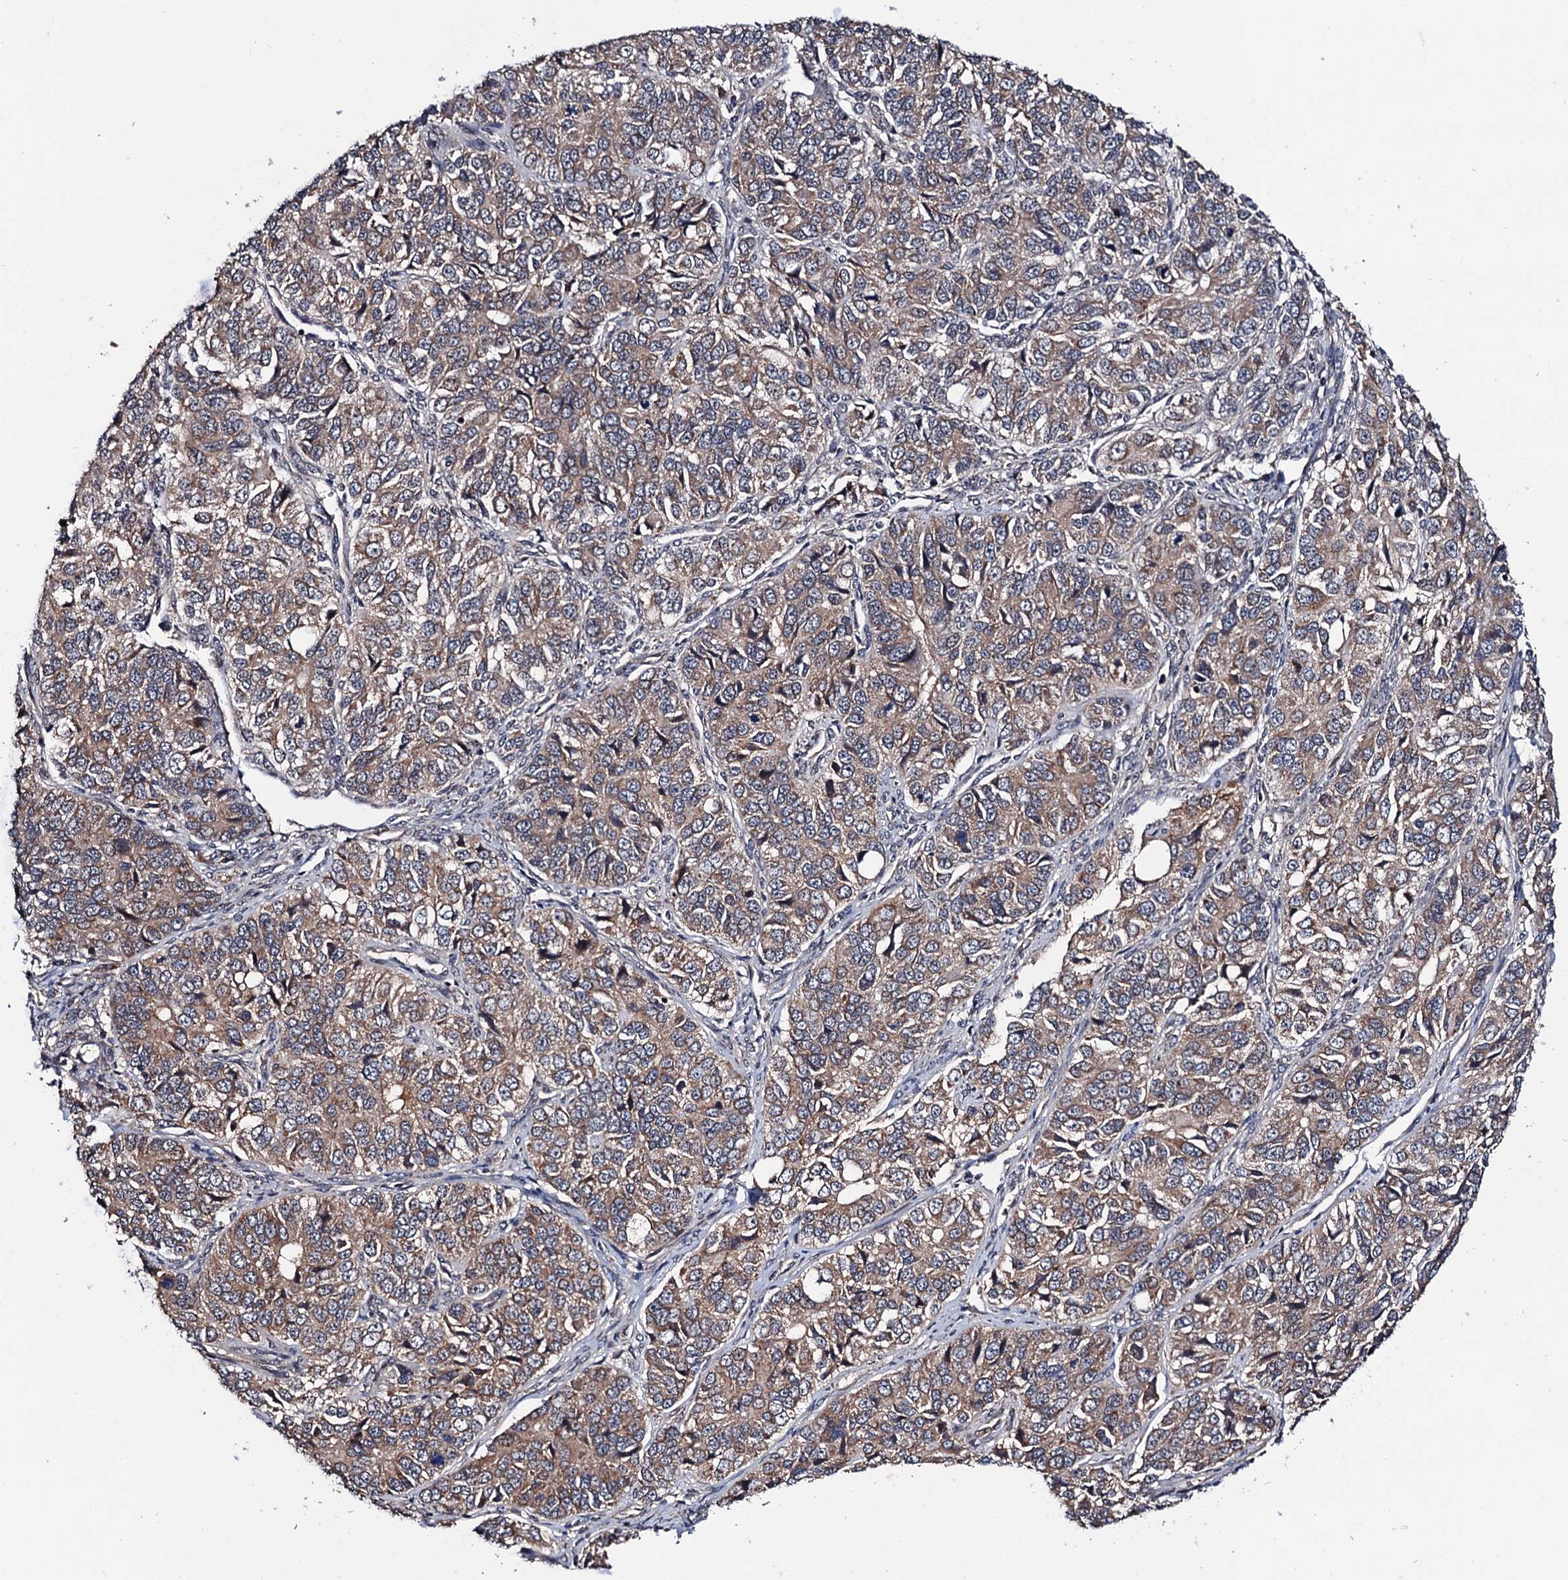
{"staining": {"intensity": "moderate", "quantity": "25%-75%", "location": "cytoplasmic/membranous"}, "tissue": "ovarian cancer", "cell_type": "Tumor cells", "image_type": "cancer", "snomed": [{"axis": "morphology", "description": "Carcinoma, endometroid"}, {"axis": "topography", "description": "Ovary"}], "caption": "The image demonstrates staining of ovarian endometroid carcinoma, revealing moderate cytoplasmic/membranous protein staining (brown color) within tumor cells.", "gene": "NAA16", "patient": {"sex": "female", "age": 51}}